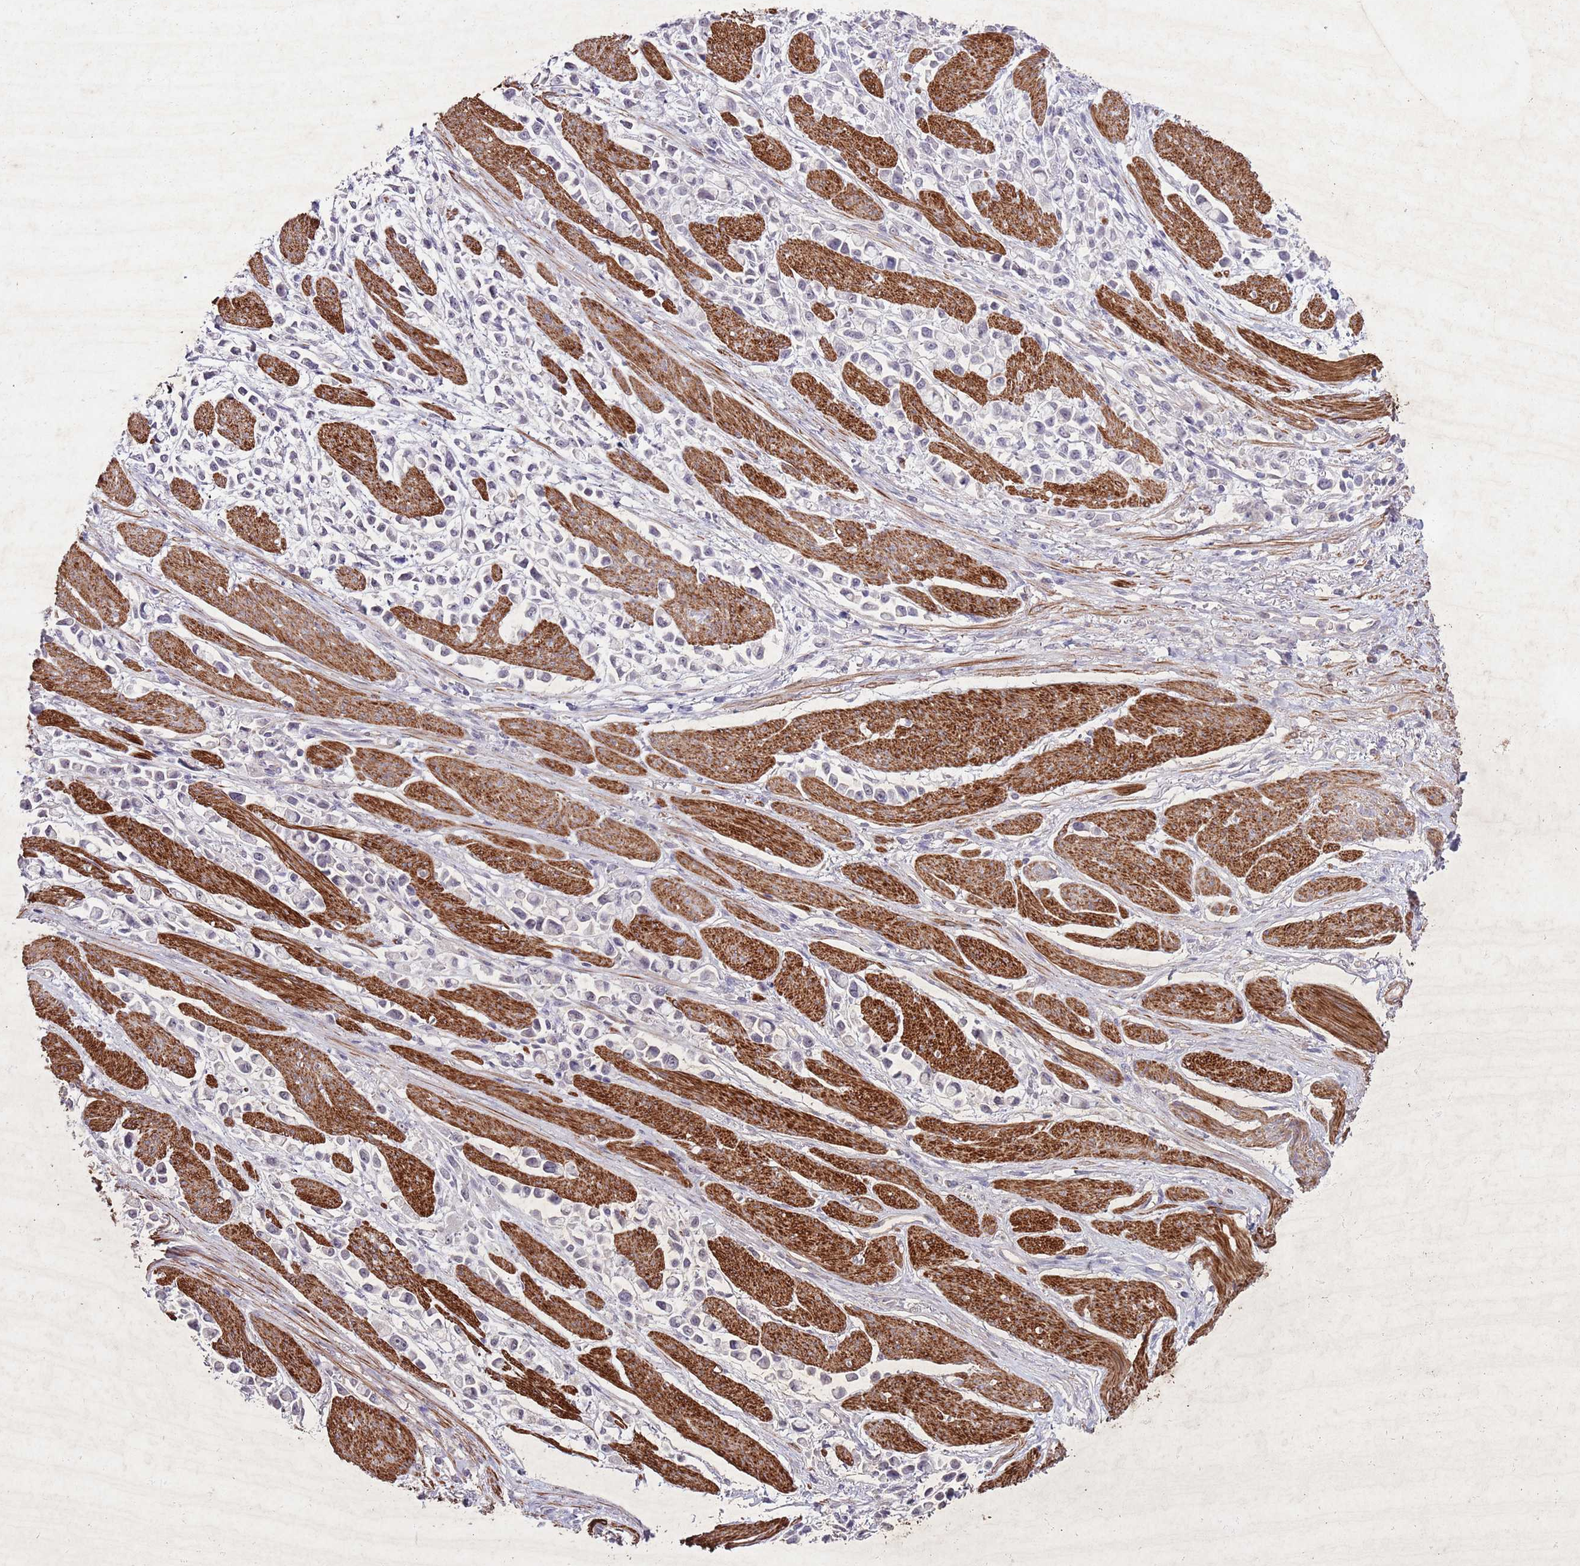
{"staining": {"intensity": "negative", "quantity": "none", "location": "none"}, "tissue": "stomach cancer", "cell_type": "Tumor cells", "image_type": "cancer", "snomed": [{"axis": "morphology", "description": "Adenocarcinoma, NOS"}, {"axis": "topography", "description": "Stomach"}], "caption": "Tumor cells show no significant expression in adenocarcinoma (stomach).", "gene": "CCNI", "patient": {"sex": "female", "age": 81}}